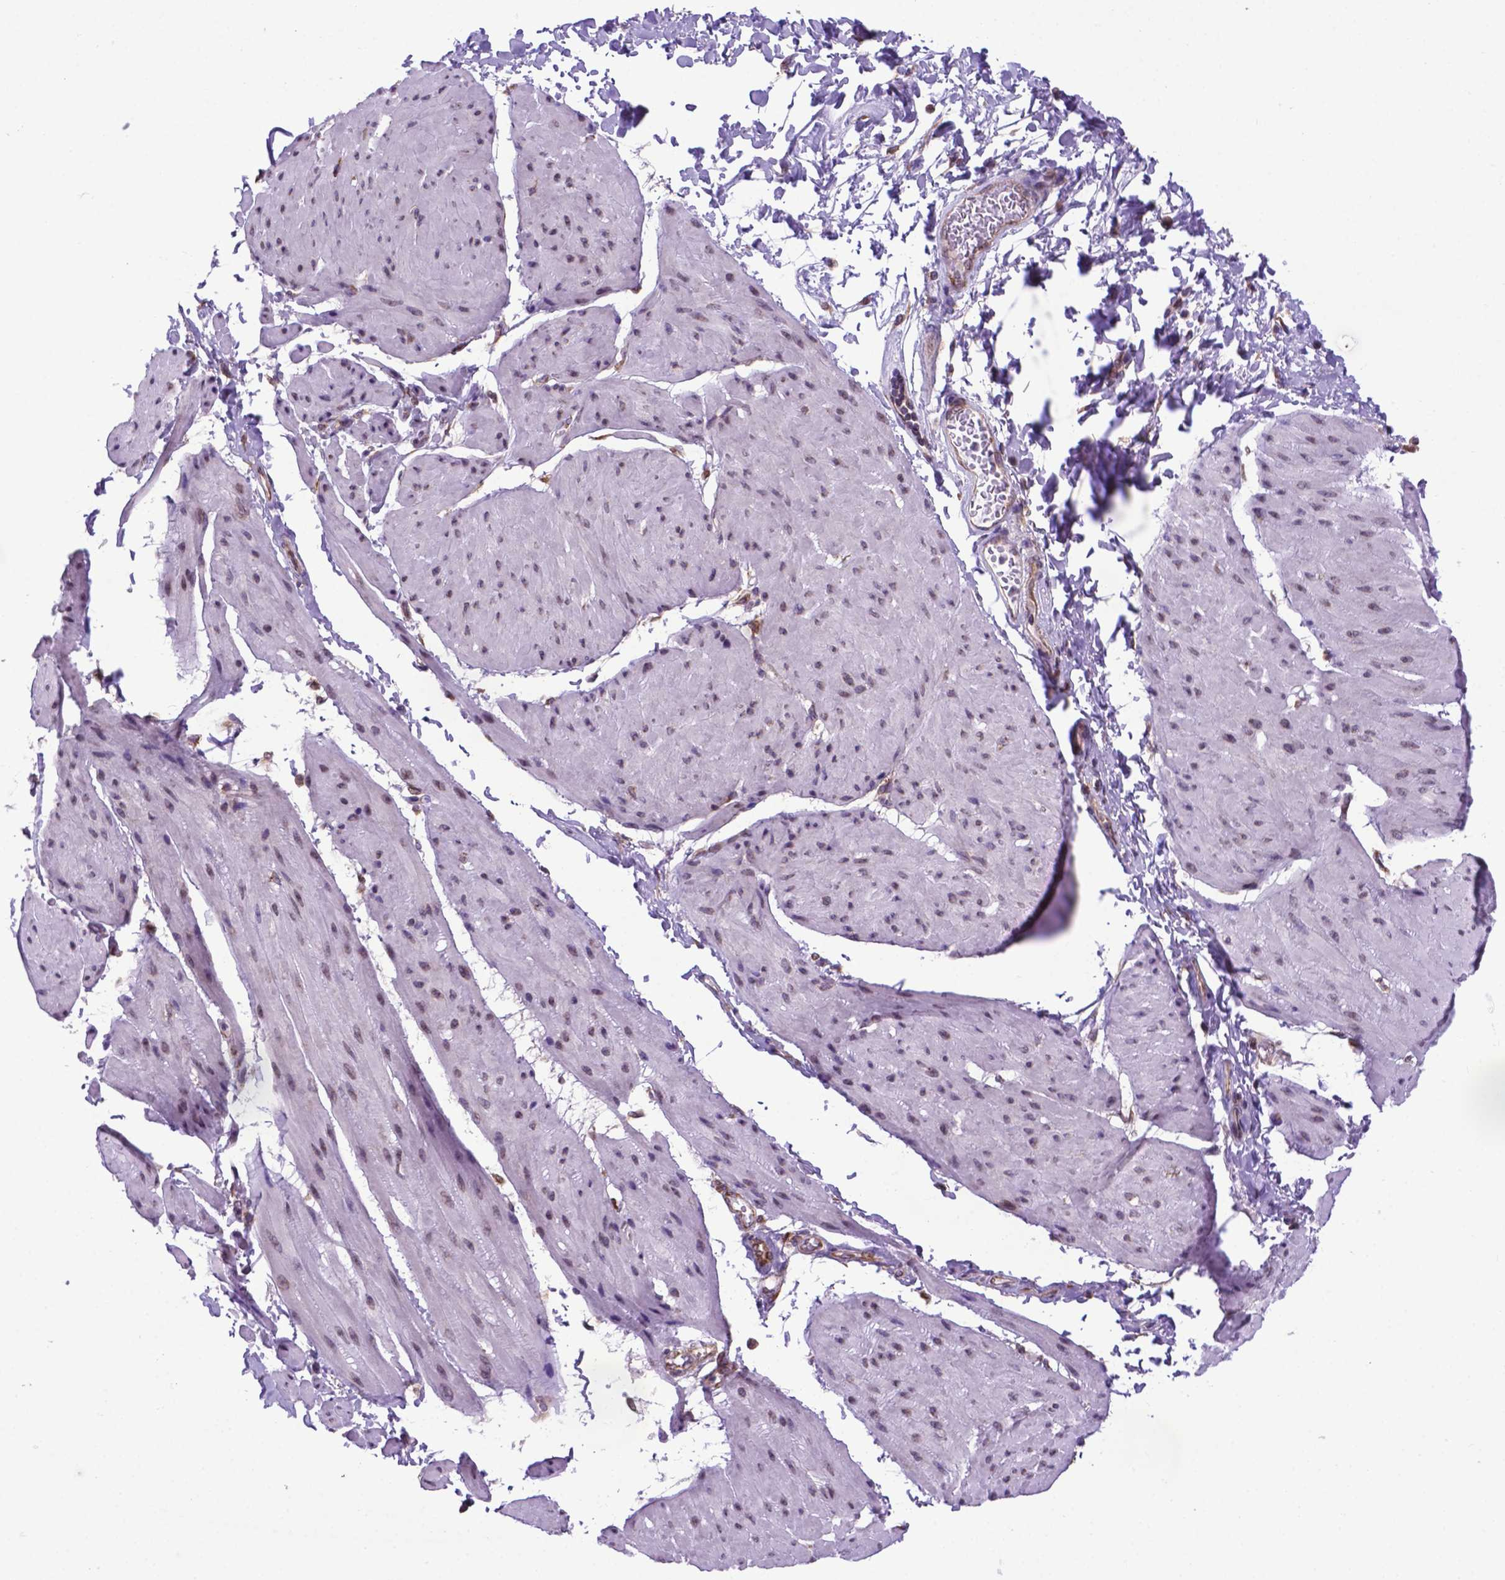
{"staining": {"intensity": "moderate", "quantity": ">75%", "location": "cytoplasmic/membranous,nuclear"}, "tissue": "adipose tissue", "cell_type": "Adipocytes", "image_type": "normal", "snomed": [{"axis": "morphology", "description": "Normal tissue, NOS"}, {"axis": "topography", "description": "Urinary bladder"}, {"axis": "topography", "description": "Peripheral nerve tissue"}], "caption": "IHC of unremarkable human adipose tissue exhibits medium levels of moderate cytoplasmic/membranous,nuclear expression in approximately >75% of adipocytes.", "gene": "ENSG00000269590", "patient": {"sex": "female", "age": 60}}